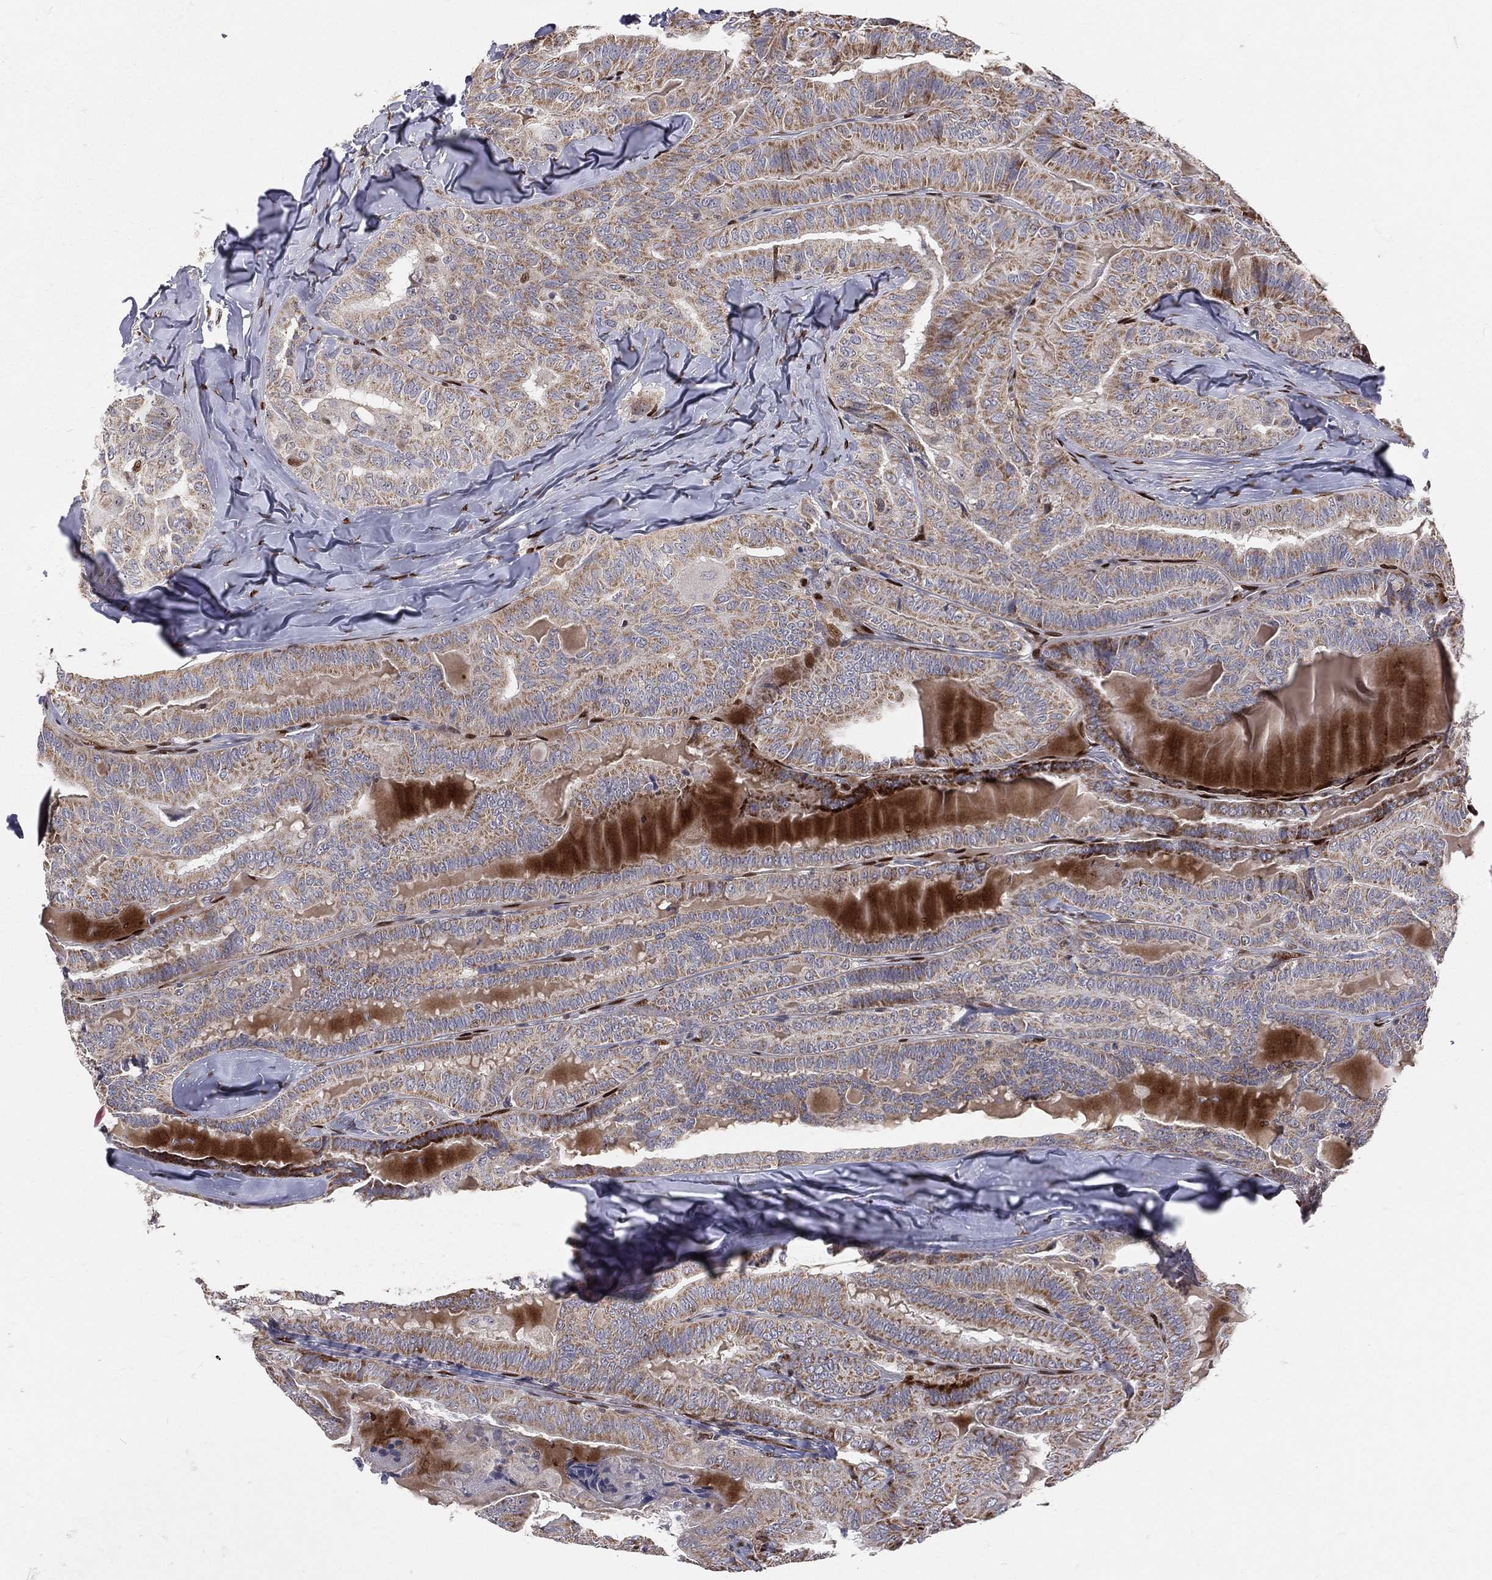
{"staining": {"intensity": "moderate", "quantity": ">75%", "location": "cytoplasmic/membranous"}, "tissue": "thyroid cancer", "cell_type": "Tumor cells", "image_type": "cancer", "snomed": [{"axis": "morphology", "description": "Papillary adenocarcinoma, NOS"}, {"axis": "topography", "description": "Thyroid gland"}], "caption": "An immunohistochemistry (IHC) histopathology image of tumor tissue is shown. Protein staining in brown shows moderate cytoplasmic/membranous positivity in papillary adenocarcinoma (thyroid) within tumor cells.", "gene": "ZEB1", "patient": {"sex": "female", "age": 68}}